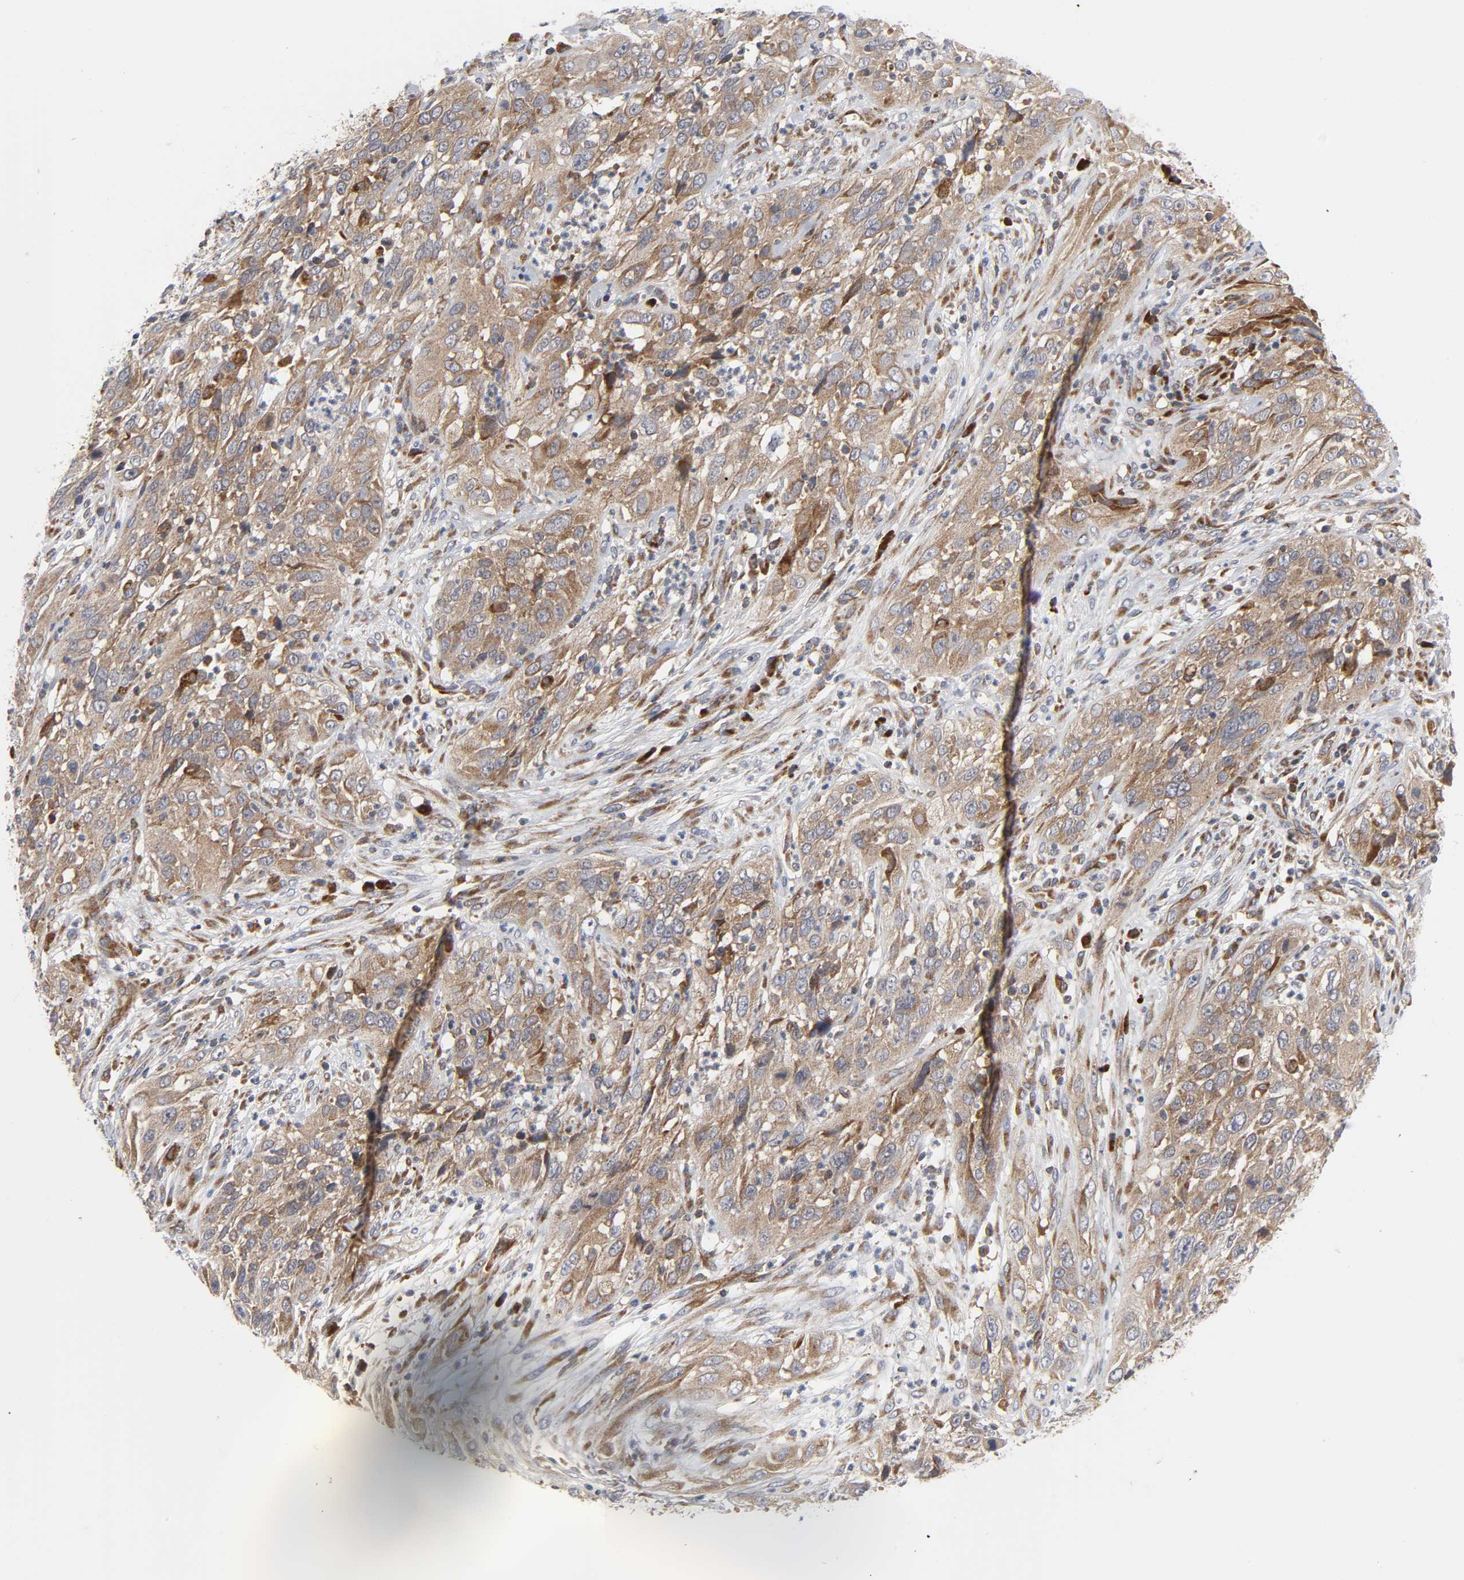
{"staining": {"intensity": "moderate", "quantity": ">75%", "location": "cytoplasmic/membranous"}, "tissue": "cervical cancer", "cell_type": "Tumor cells", "image_type": "cancer", "snomed": [{"axis": "morphology", "description": "Squamous cell carcinoma, NOS"}, {"axis": "topography", "description": "Cervix"}], "caption": "Protein positivity by IHC reveals moderate cytoplasmic/membranous staining in about >75% of tumor cells in cervical cancer.", "gene": "BAX", "patient": {"sex": "female", "age": 32}}